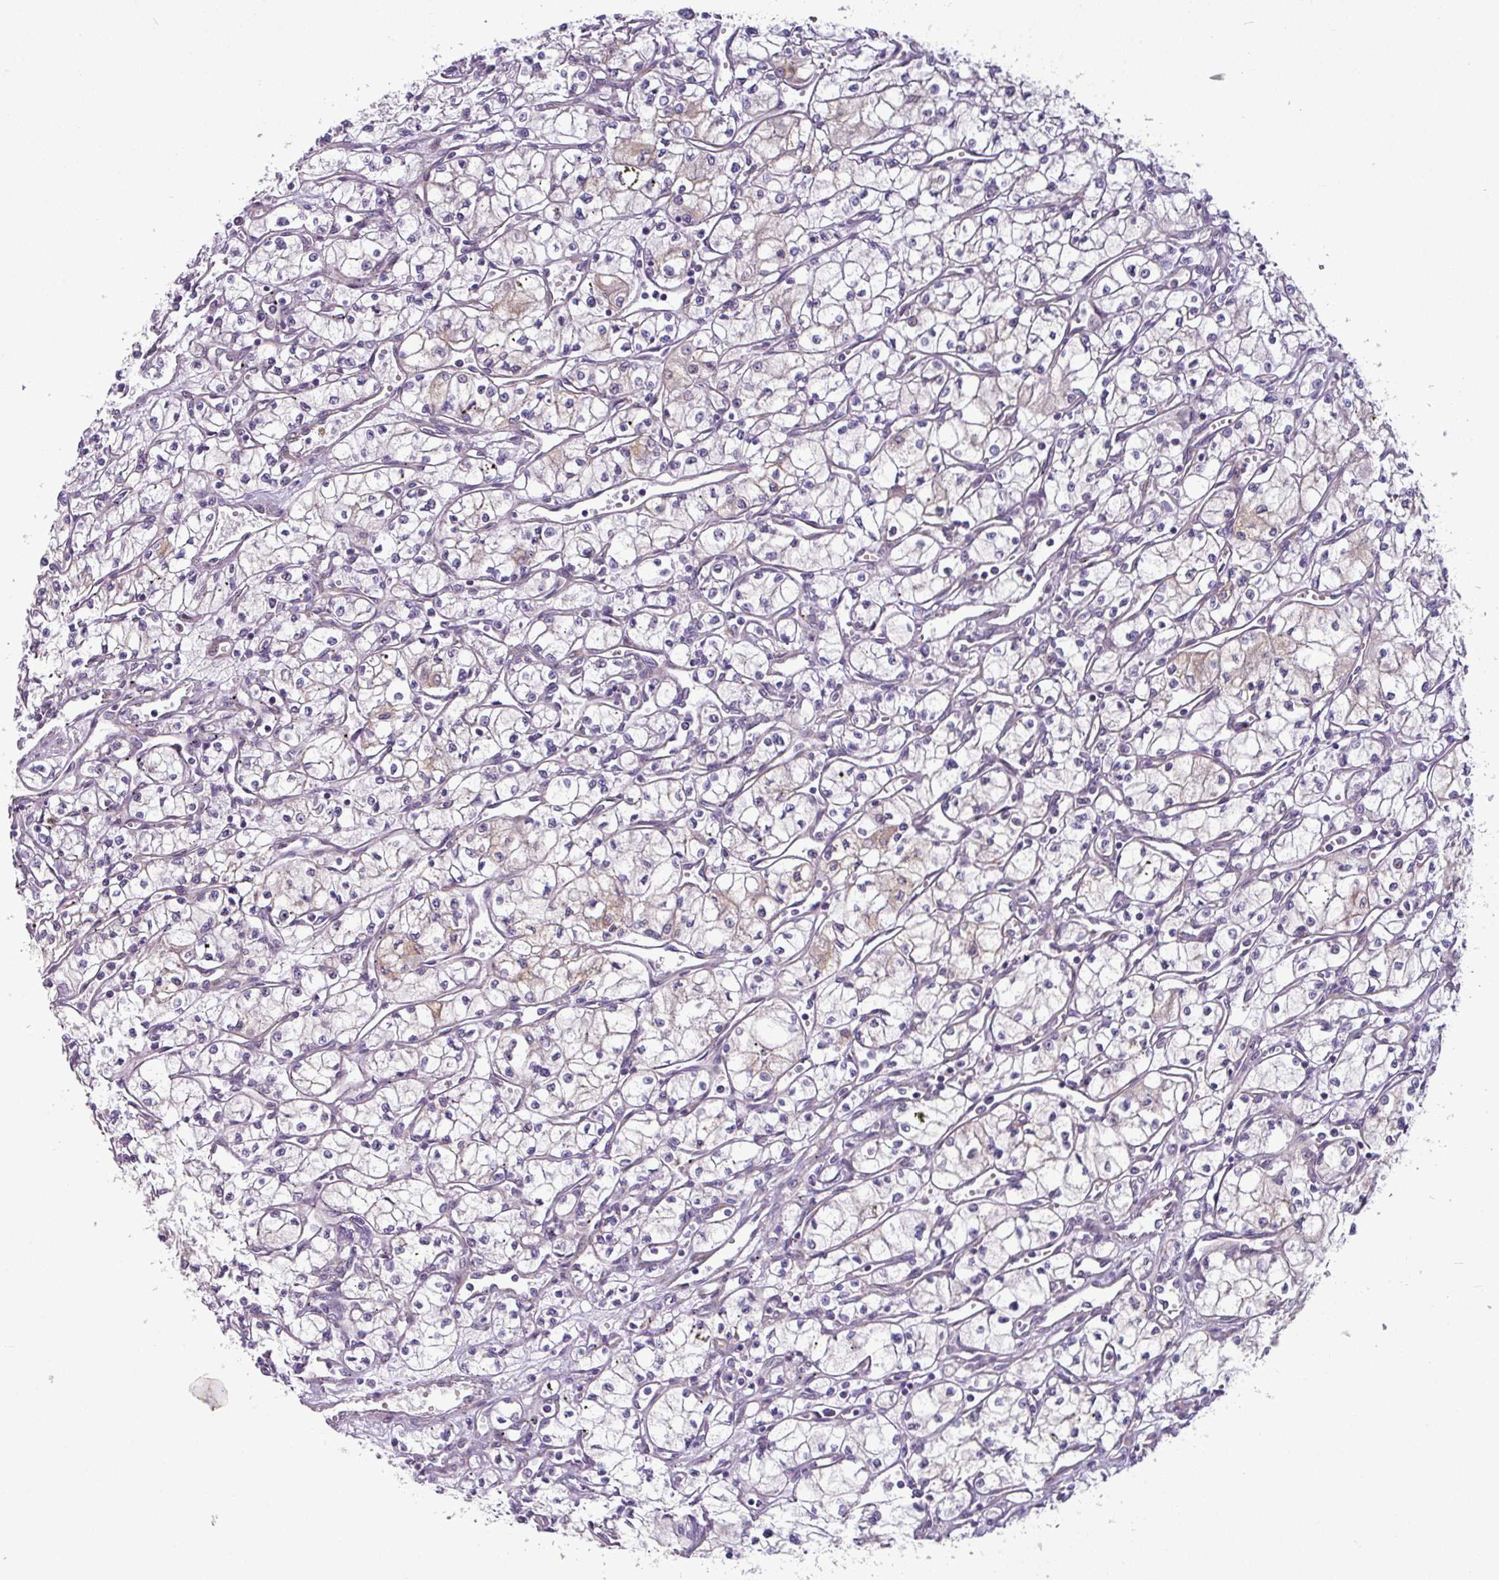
{"staining": {"intensity": "weak", "quantity": "<25%", "location": "cytoplasmic/membranous"}, "tissue": "renal cancer", "cell_type": "Tumor cells", "image_type": "cancer", "snomed": [{"axis": "morphology", "description": "Adenocarcinoma, NOS"}, {"axis": "topography", "description": "Kidney"}], "caption": "Immunohistochemistry (IHC) of human renal cancer reveals no staining in tumor cells.", "gene": "TOR1AIP2", "patient": {"sex": "male", "age": 59}}